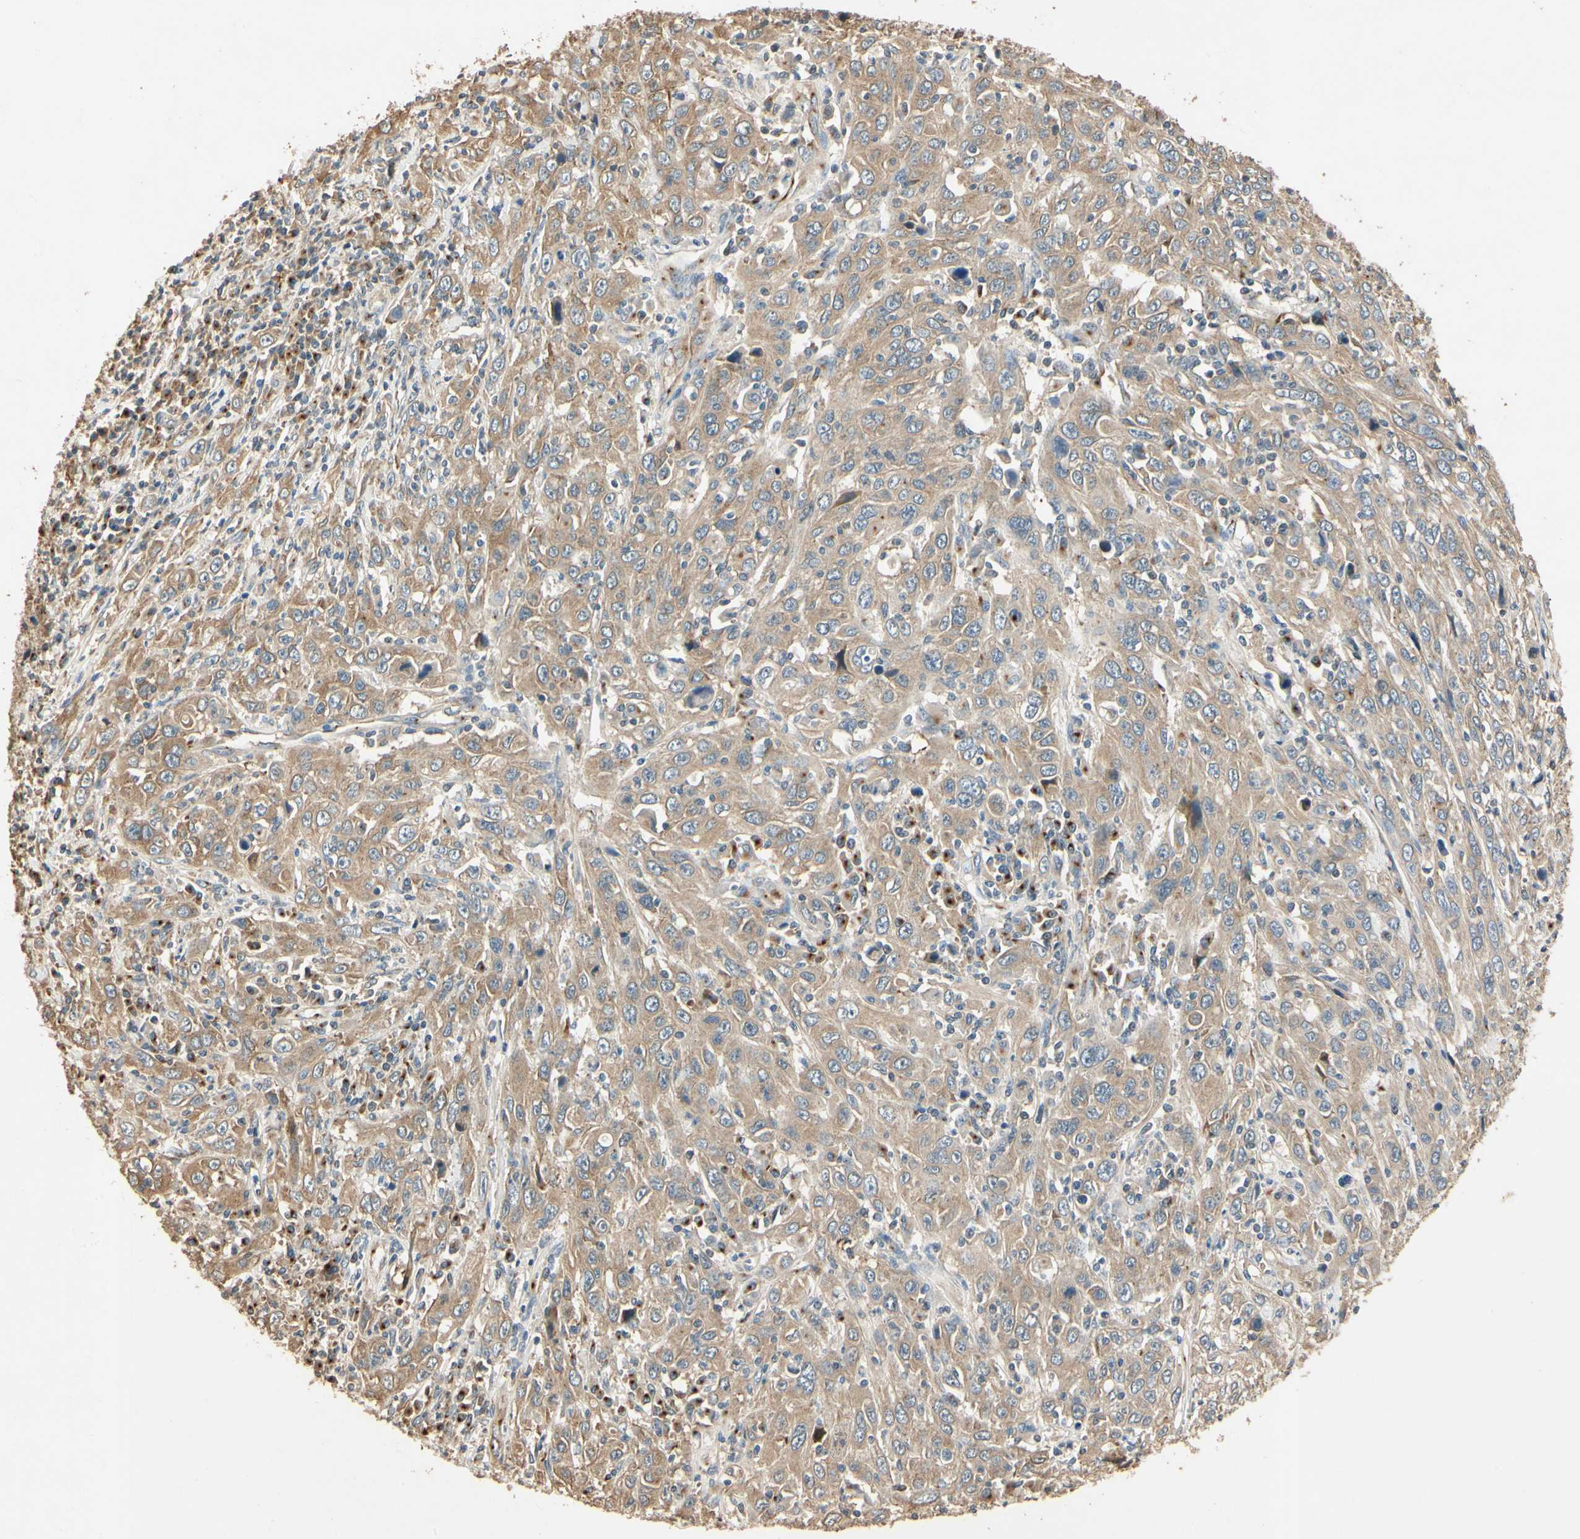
{"staining": {"intensity": "moderate", "quantity": ">75%", "location": "cytoplasmic/membranous"}, "tissue": "cervical cancer", "cell_type": "Tumor cells", "image_type": "cancer", "snomed": [{"axis": "morphology", "description": "Squamous cell carcinoma, NOS"}, {"axis": "topography", "description": "Cervix"}], "caption": "Immunohistochemistry photomicrograph of human cervical squamous cell carcinoma stained for a protein (brown), which shows medium levels of moderate cytoplasmic/membranous positivity in approximately >75% of tumor cells.", "gene": "AKAP9", "patient": {"sex": "female", "age": 46}}